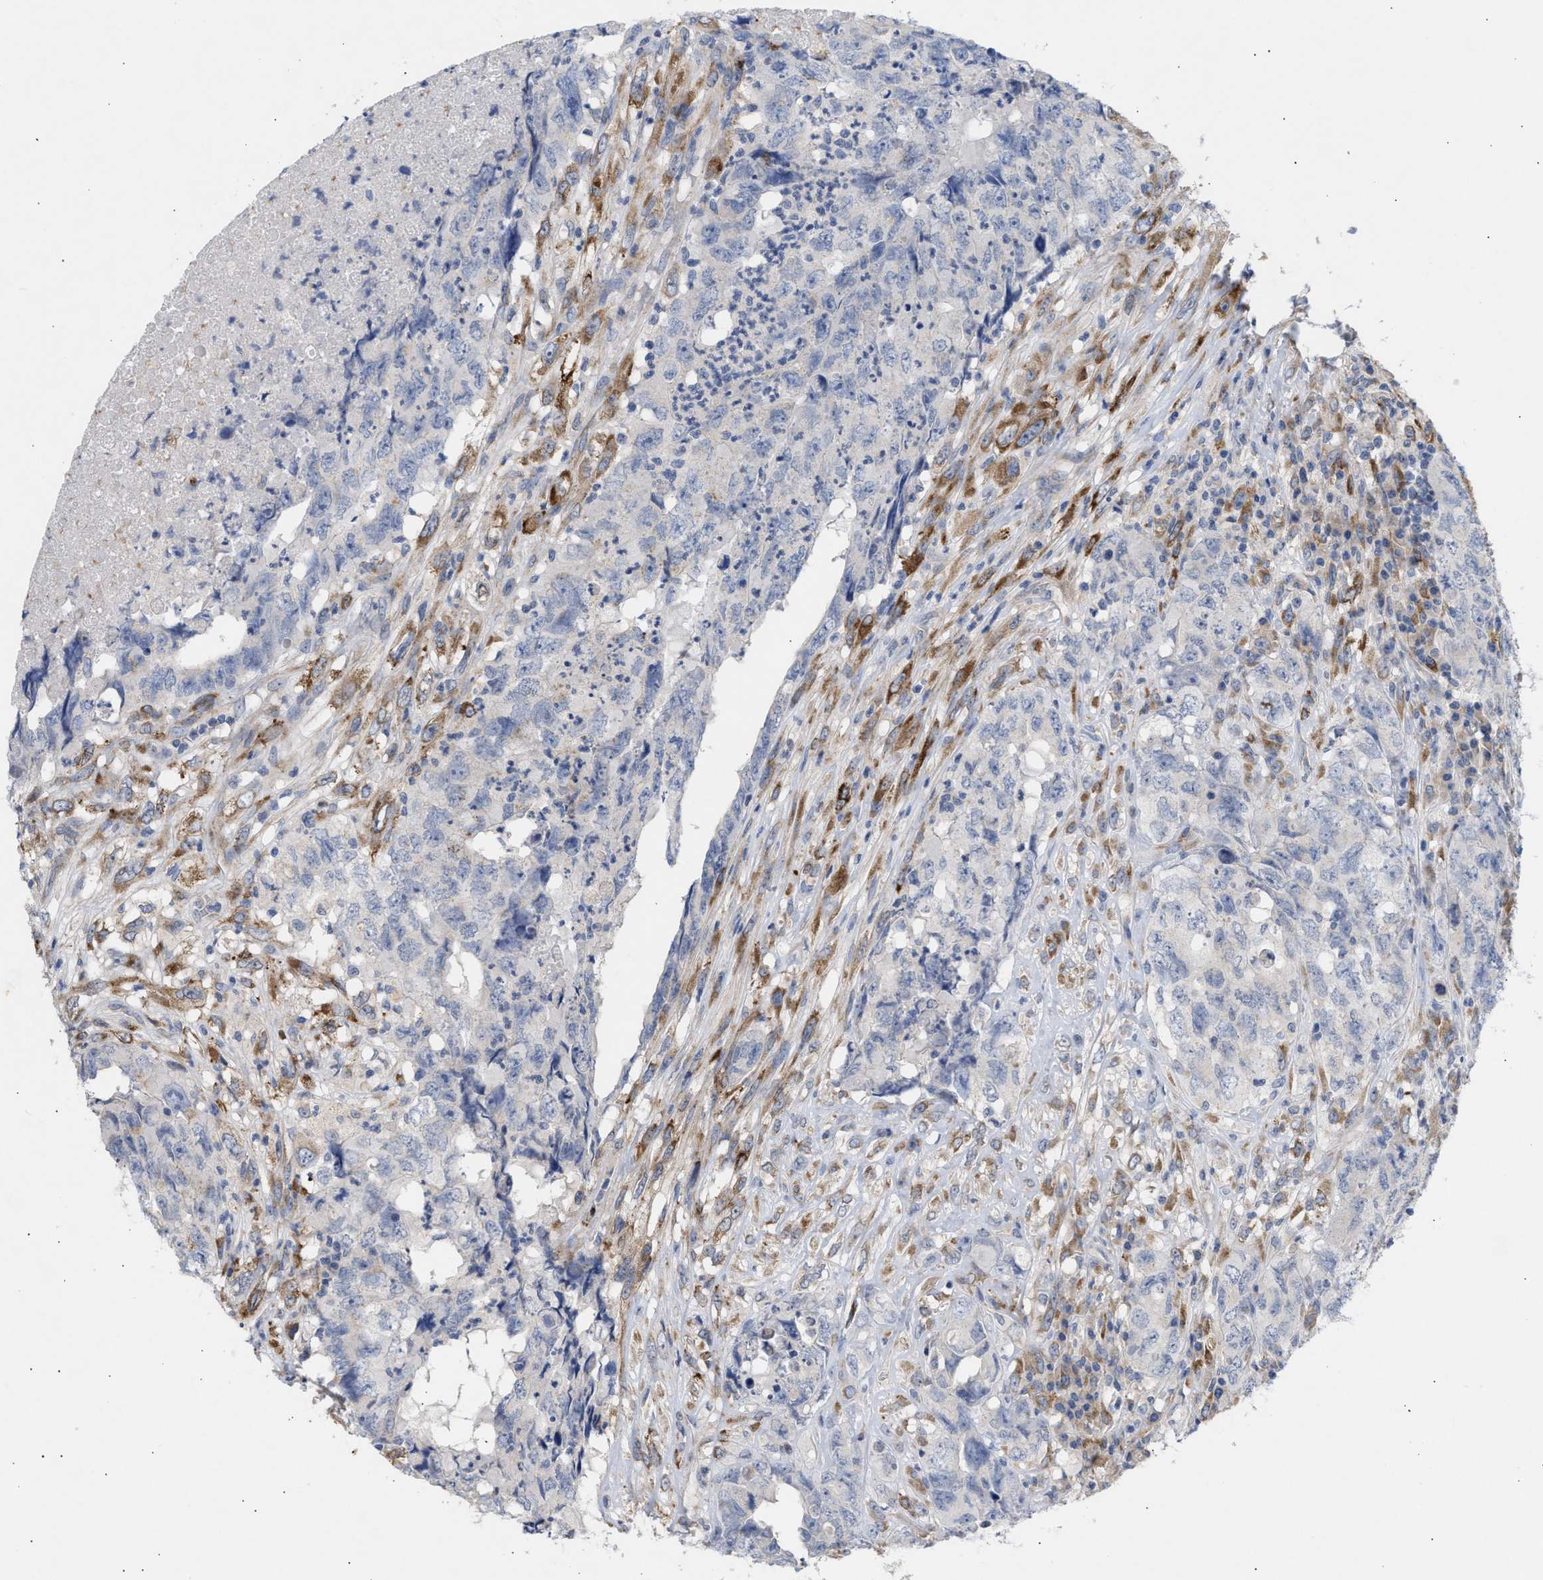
{"staining": {"intensity": "negative", "quantity": "none", "location": "none"}, "tissue": "testis cancer", "cell_type": "Tumor cells", "image_type": "cancer", "snomed": [{"axis": "morphology", "description": "Carcinoma, Embryonal, NOS"}, {"axis": "topography", "description": "Testis"}], "caption": "The image displays no significant positivity in tumor cells of testis cancer (embryonal carcinoma).", "gene": "SELENOM", "patient": {"sex": "male", "age": 32}}